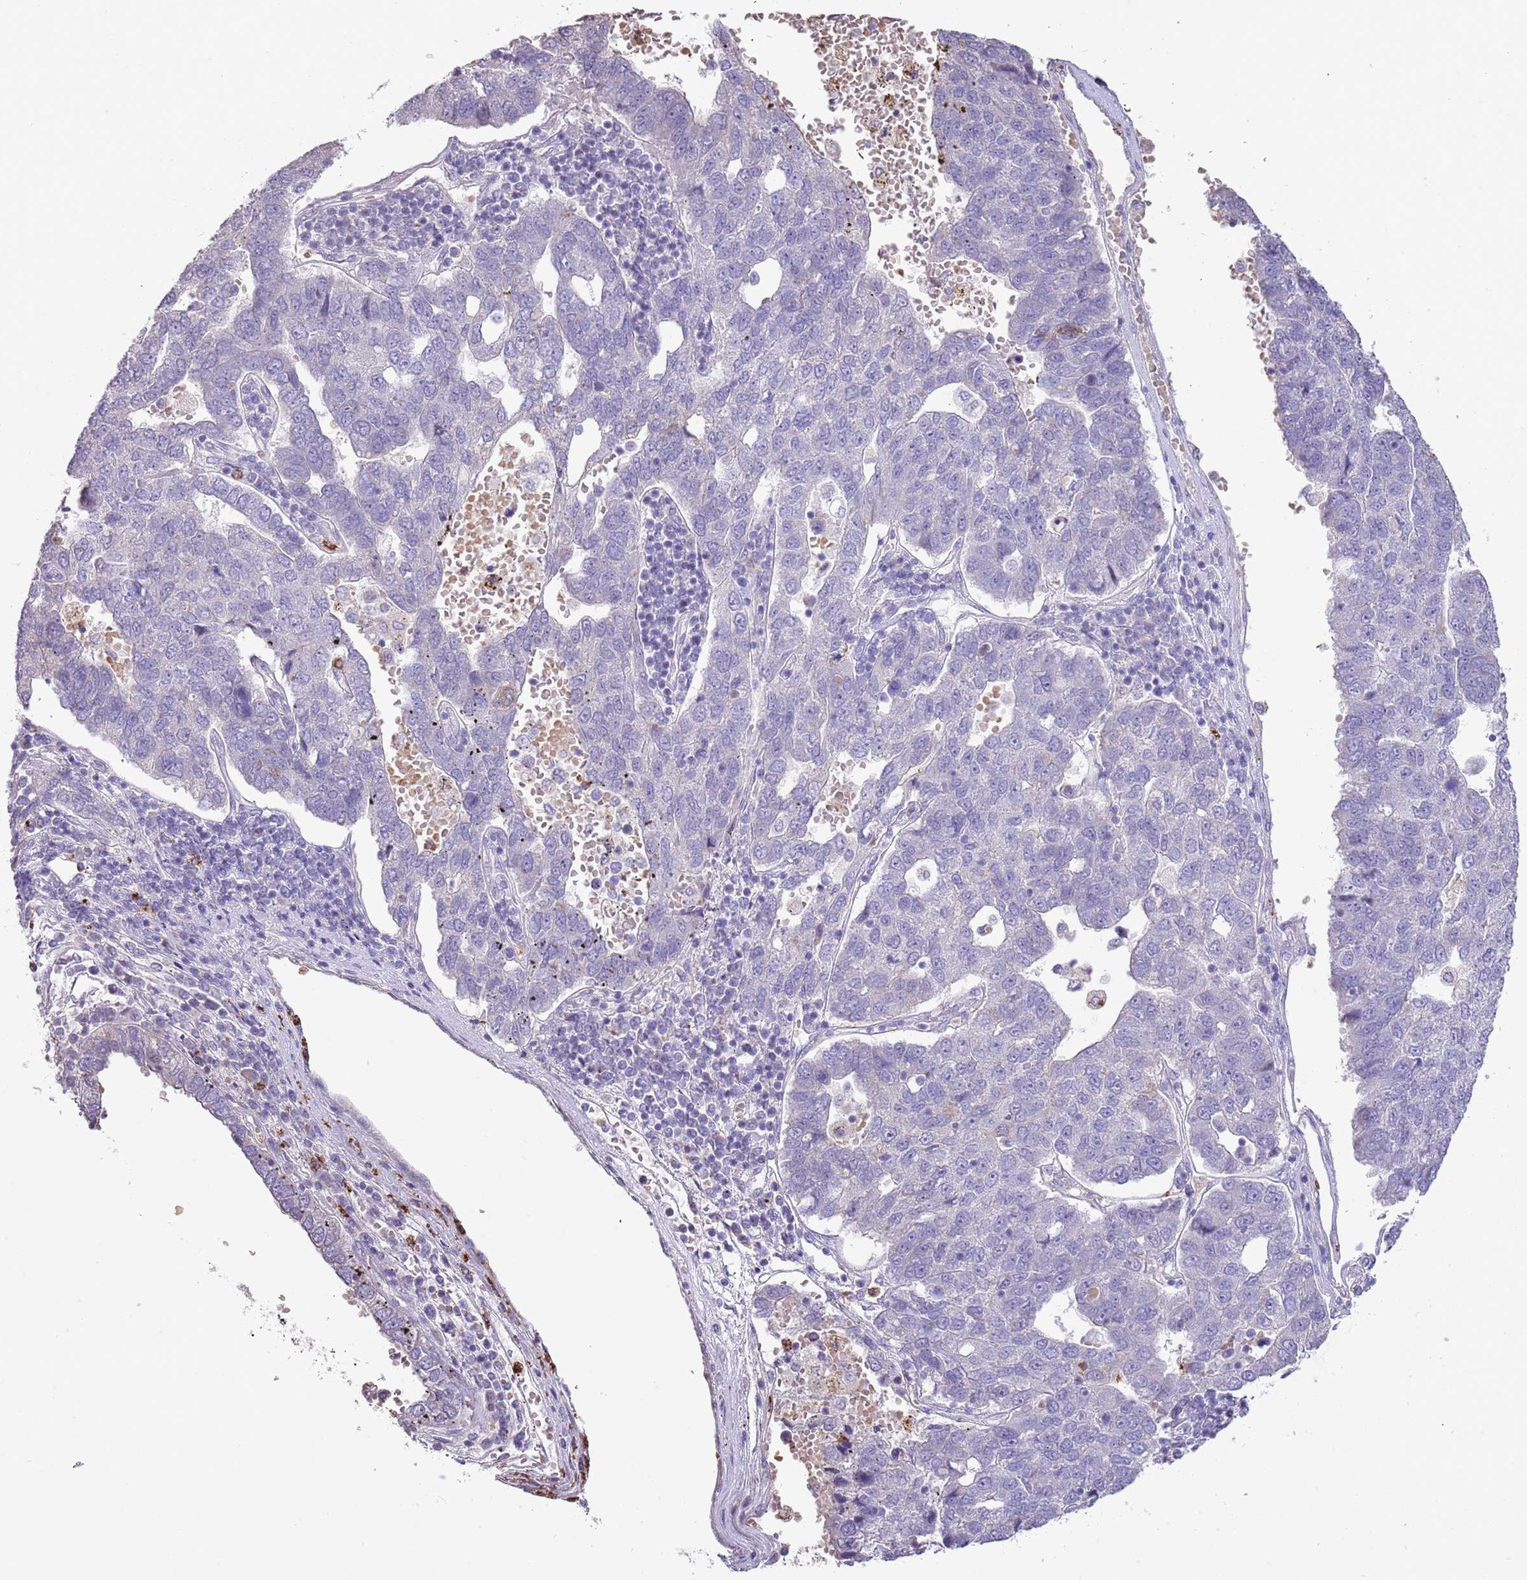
{"staining": {"intensity": "negative", "quantity": "none", "location": "none"}, "tissue": "pancreatic cancer", "cell_type": "Tumor cells", "image_type": "cancer", "snomed": [{"axis": "morphology", "description": "Adenocarcinoma, NOS"}, {"axis": "topography", "description": "Pancreas"}], "caption": "DAB immunohistochemical staining of human pancreatic adenocarcinoma displays no significant positivity in tumor cells.", "gene": "P2RY13", "patient": {"sex": "female", "age": 61}}